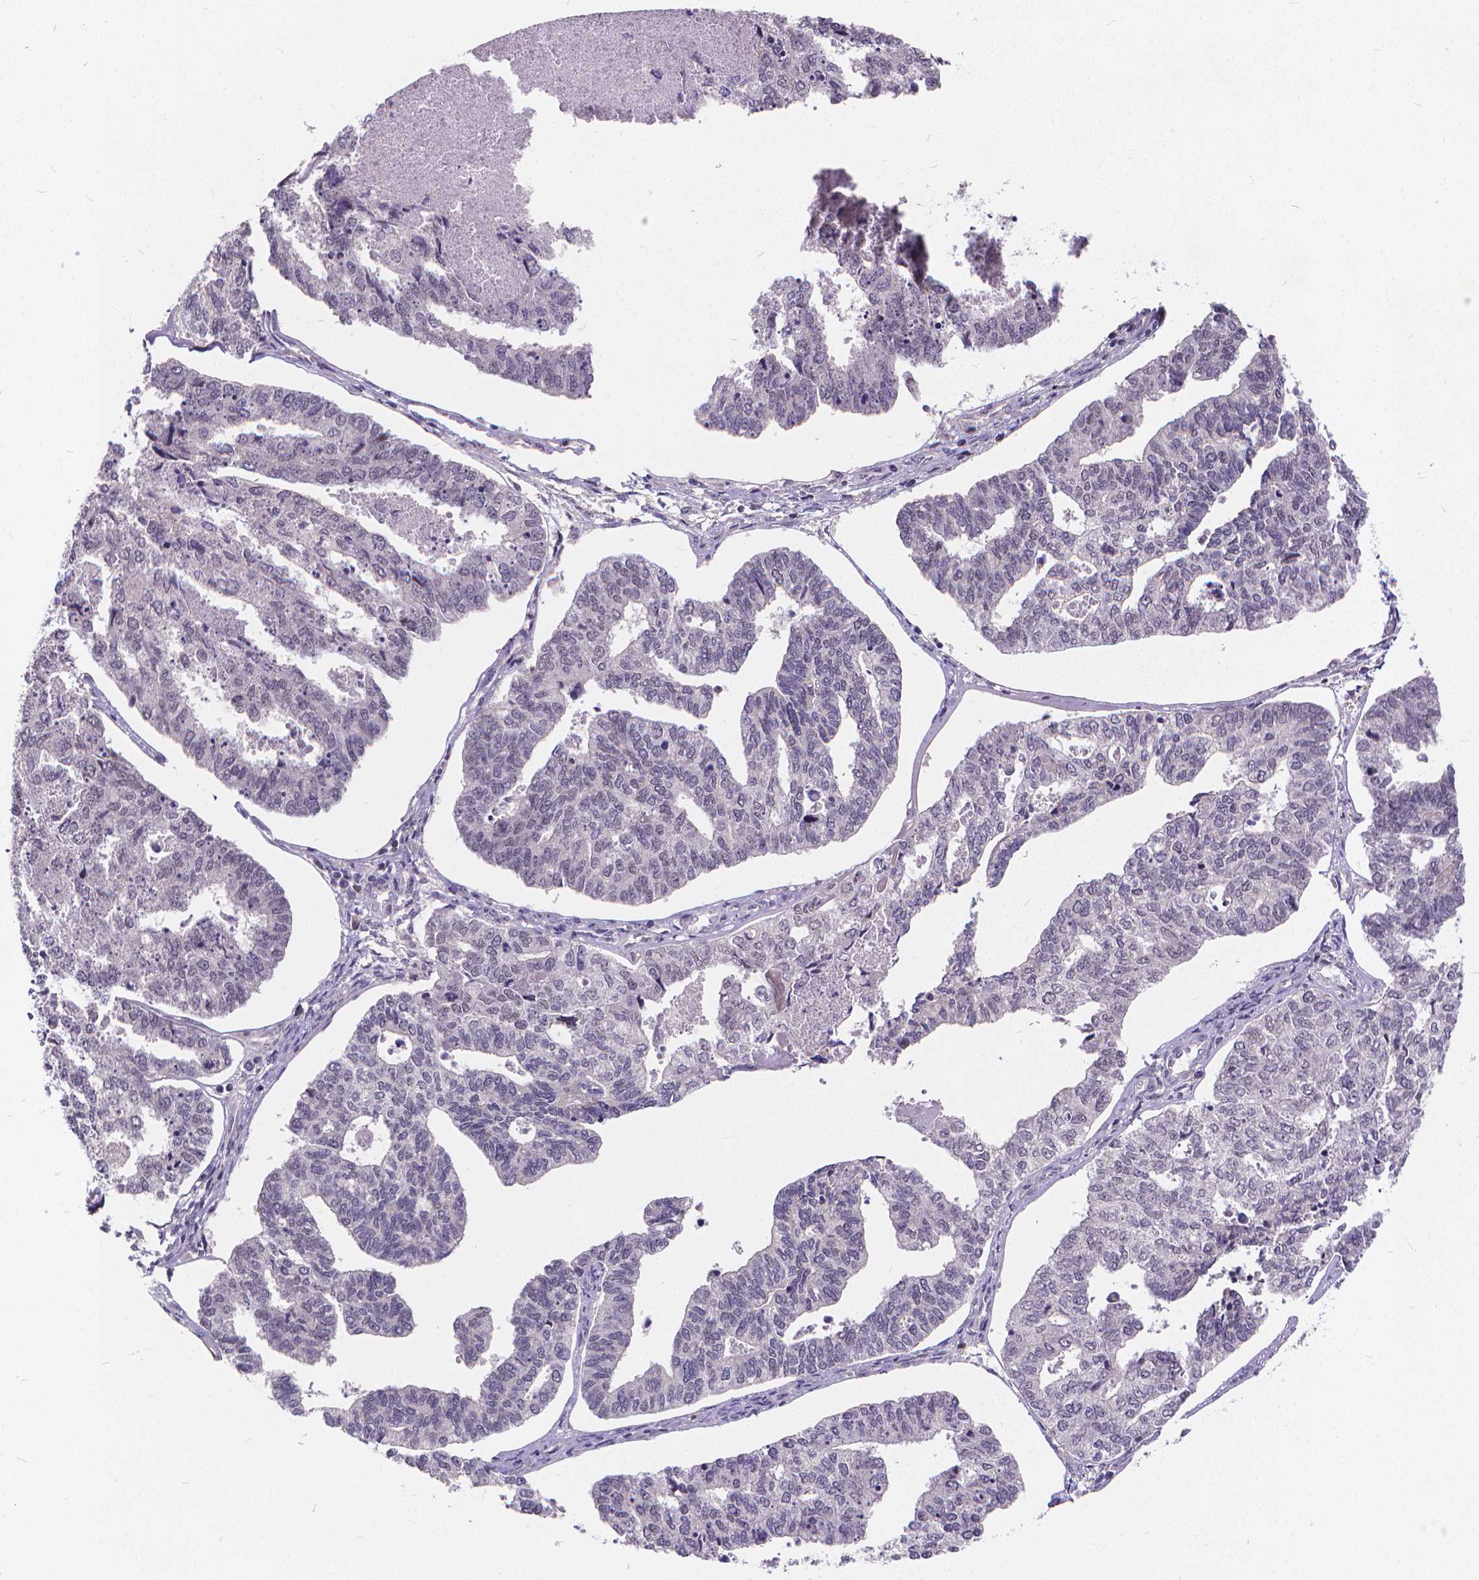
{"staining": {"intensity": "negative", "quantity": "none", "location": "none"}, "tissue": "endometrial cancer", "cell_type": "Tumor cells", "image_type": "cancer", "snomed": [{"axis": "morphology", "description": "Adenocarcinoma, NOS"}, {"axis": "topography", "description": "Endometrium"}], "caption": "High magnification brightfield microscopy of adenocarcinoma (endometrial) stained with DAB (3,3'-diaminobenzidine) (brown) and counterstained with hematoxylin (blue): tumor cells show no significant expression.", "gene": "GLRB", "patient": {"sex": "female", "age": 73}}